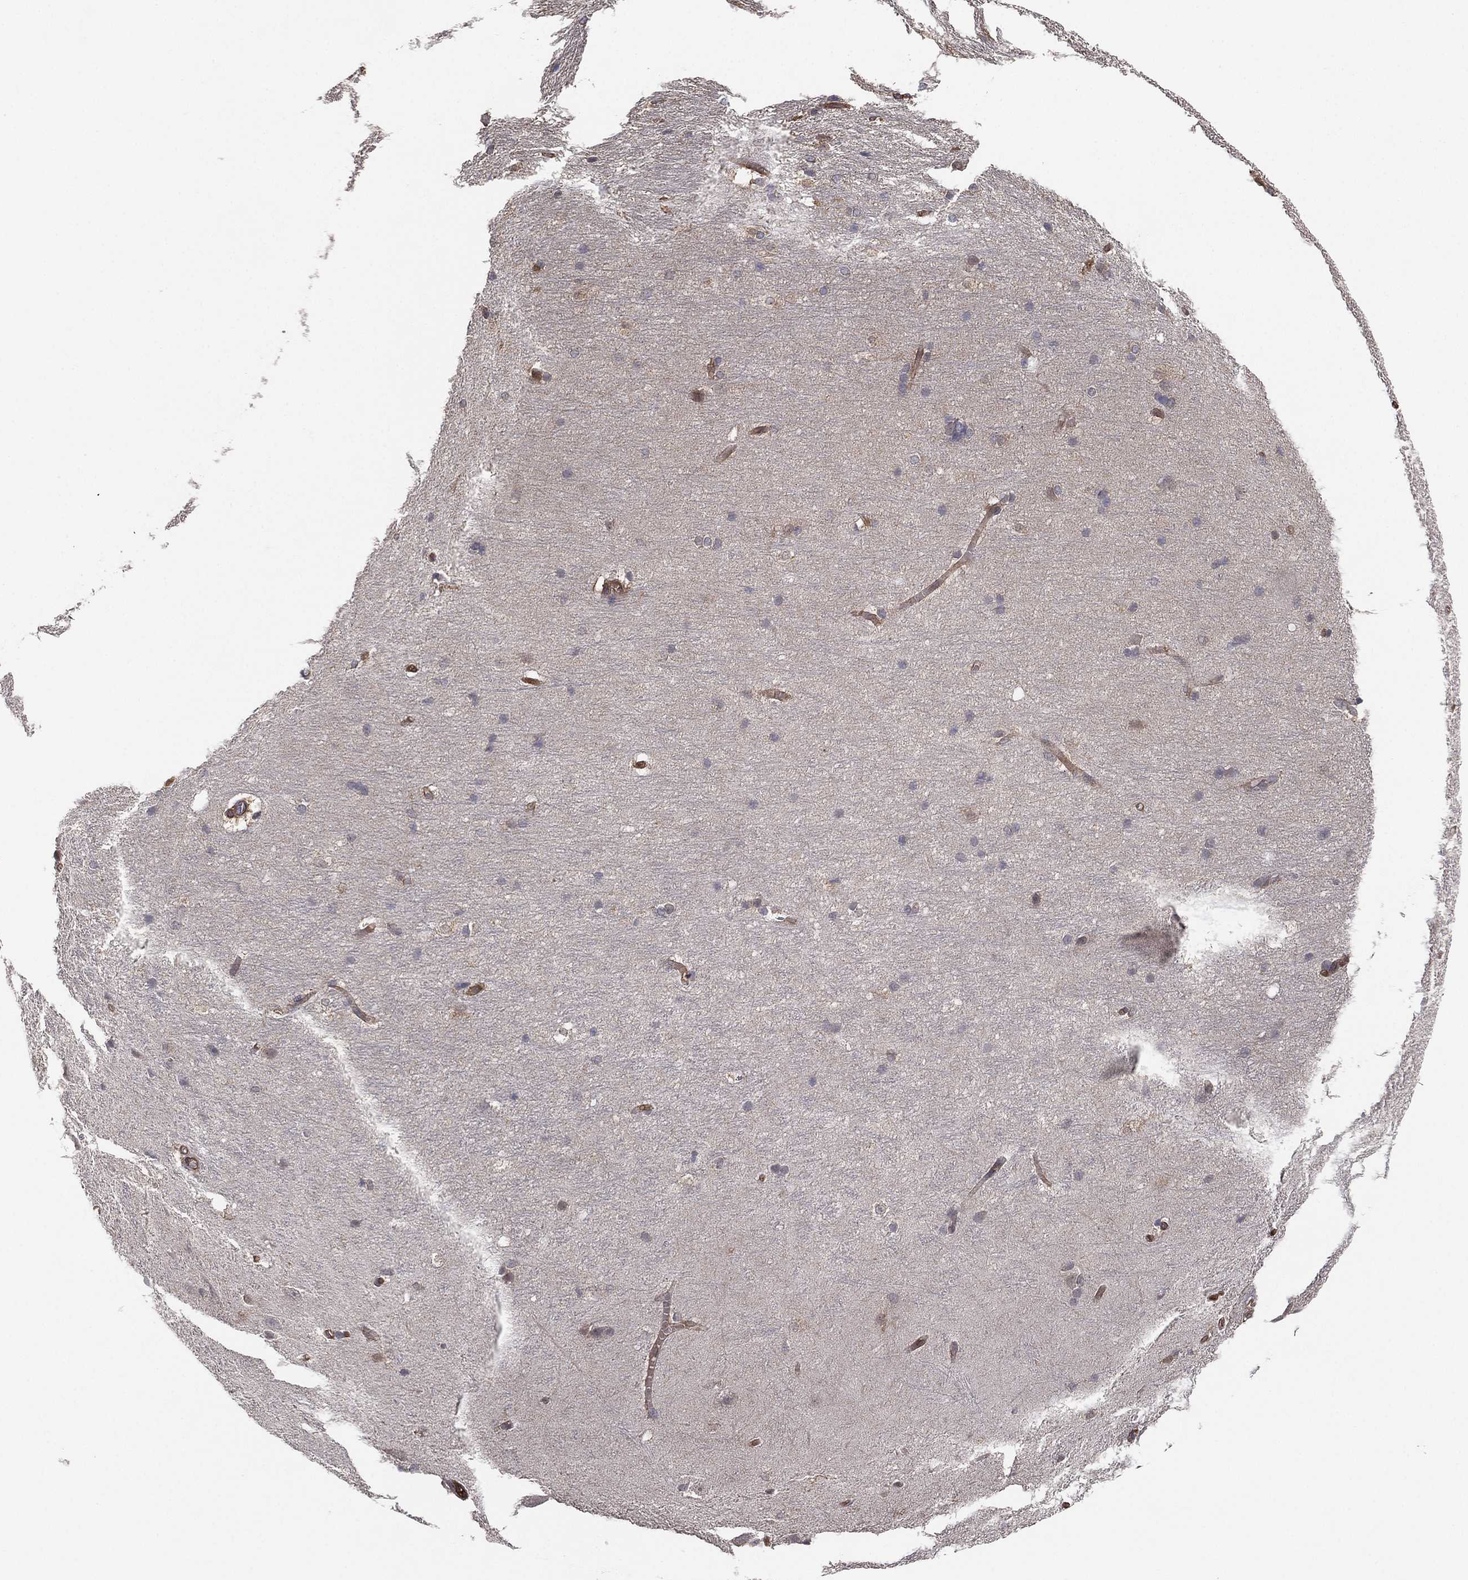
{"staining": {"intensity": "negative", "quantity": "none", "location": "none"}, "tissue": "hippocampus", "cell_type": "Glial cells", "image_type": "normal", "snomed": [{"axis": "morphology", "description": "Normal tissue, NOS"}, {"axis": "topography", "description": "Cerebral cortex"}, {"axis": "topography", "description": "Hippocampus"}], "caption": "This image is of benign hippocampus stained with immunohistochemistry to label a protein in brown with the nuclei are counter-stained blue. There is no expression in glial cells. The staining was performed using DAB to visualize the protein expression in brown, while the nuclei were stained in blue with hematoxylin (Magnification: 20x).", "gene": "PSMG4", "patient": {"sex": "female", "age": 19}}